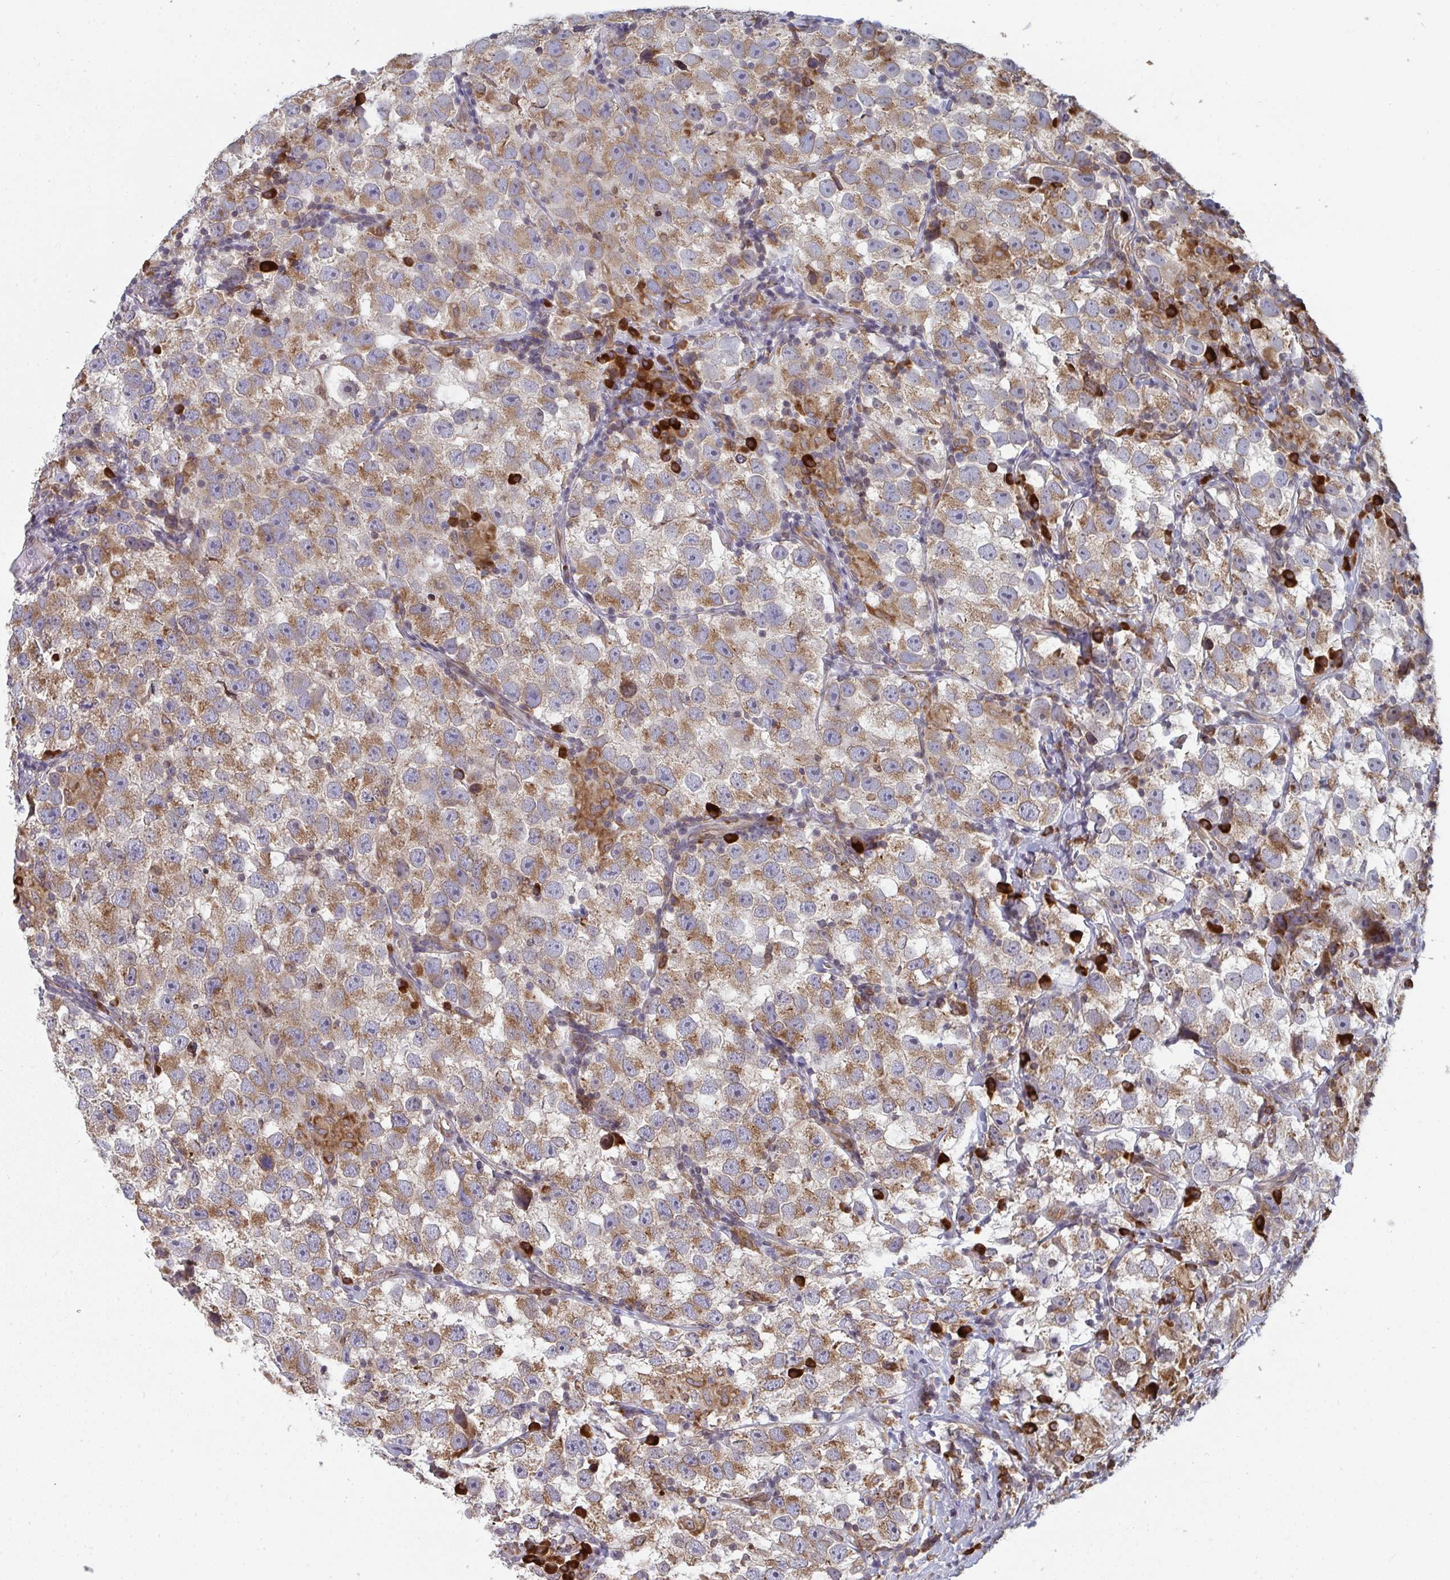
{"staining": {"intensity": "moderate", "quantity": ">75%", "location": "cytoplasmic/membranous"}, "tissue": "testis cancer", "cell_type": "Tumor cells", "image_type": "cancer", "snomed": [{"axis": "morphology", "description": "Seminoma, NOS"}, {"axis": "topography", "description": "Testis"}], "caption": "High-power microscopy captured an immunohistochemistry (IHC) image of seminoma (testis), revealing moderate cytoplasmic/membranous expression in approximately >75% of tumor cells.", "gene": "LYSMD4", "patient": {"sex": "male", "age": 26}}